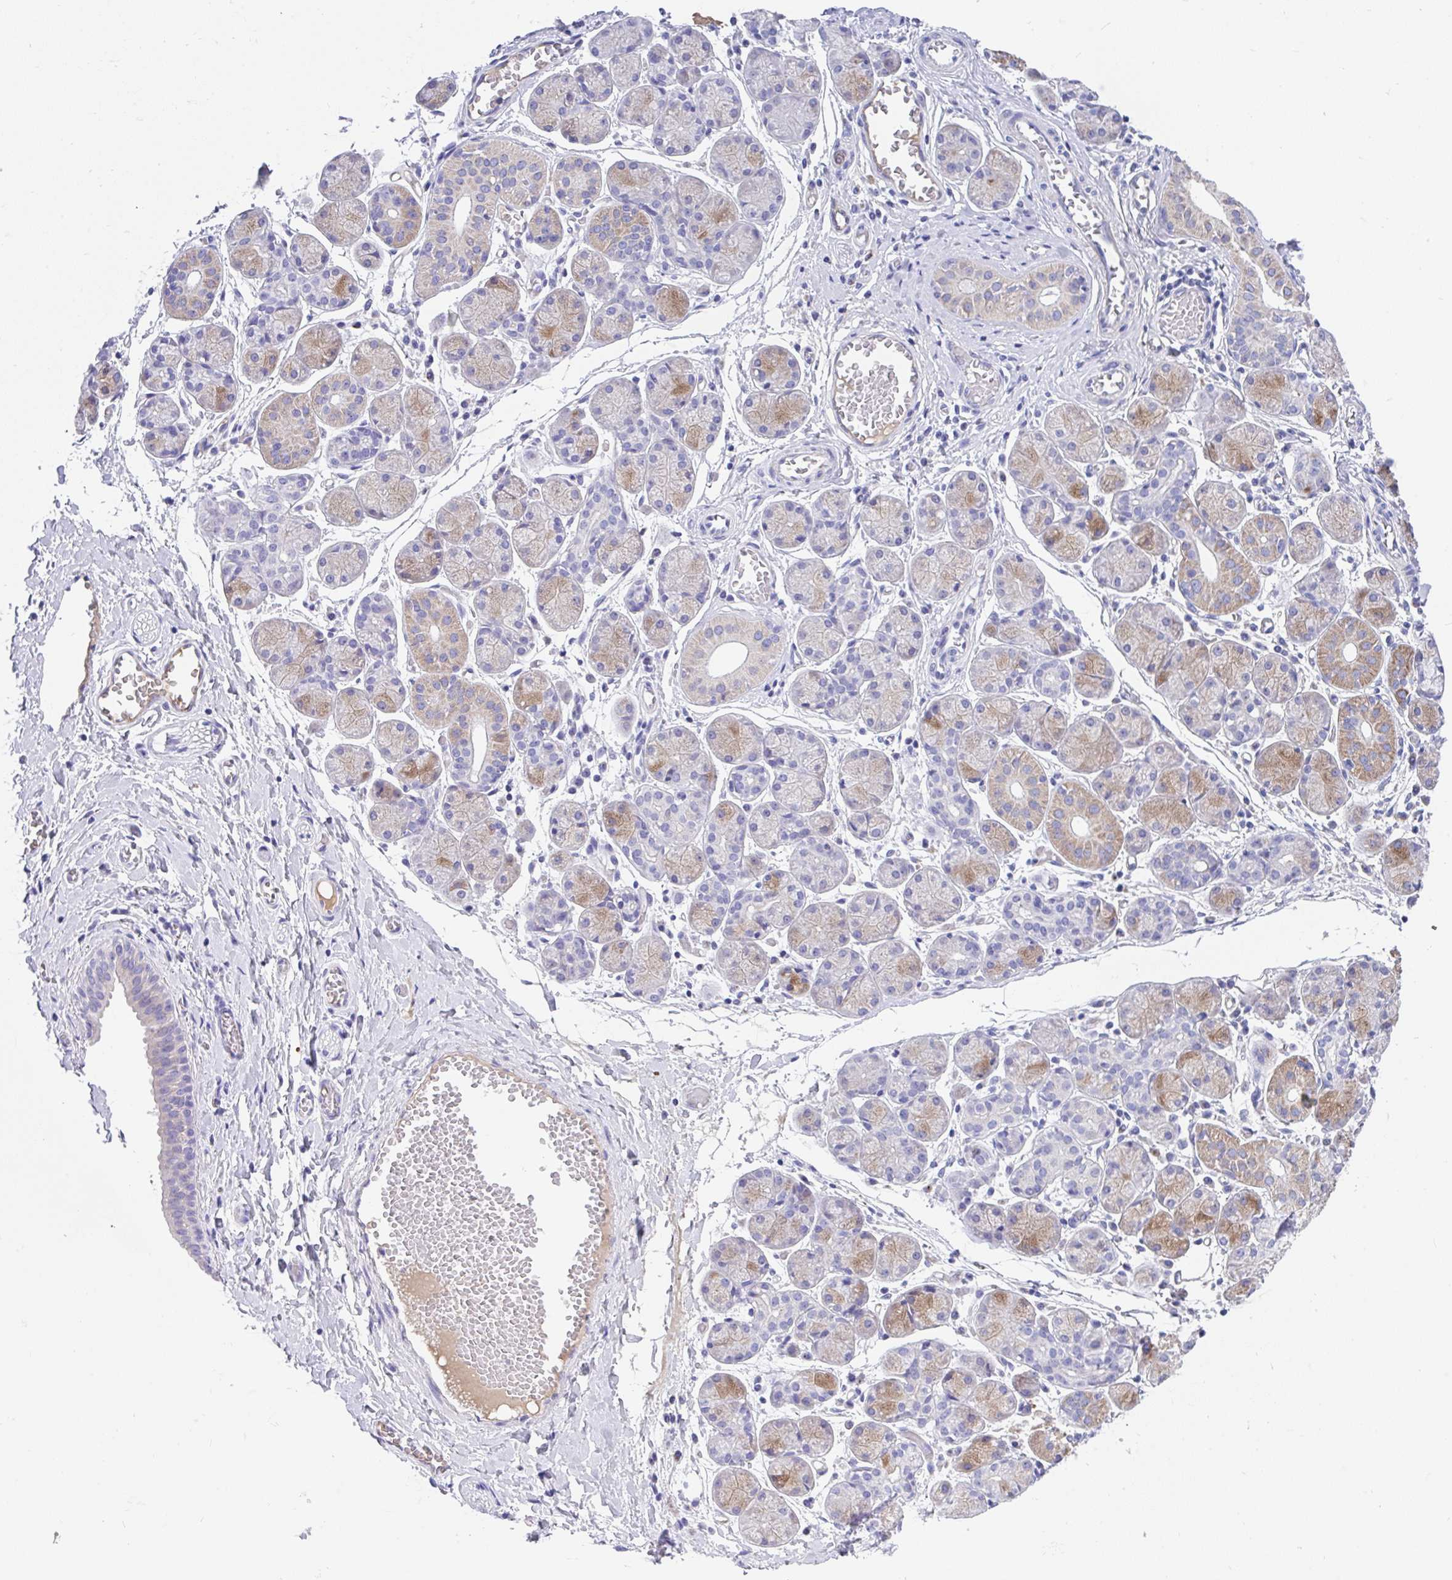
{"staining": {"intensity": "moderate", "quantity": "<25%", "location": "cytoplasmic/membranous"}, "tissue": "salivary gland", "cell_type": "Glandular cells", "image_type": "normal", "snomed": [{"axis": "morphology", "description": "Normal tissue, NOS"}, {"axis": "topography", "description": "Salivary gland"}], "caption": "Immunohistochemistry (IHC) (DAB (3,3'-diaminobenzidine)) staining of unremarkable human salivary gland displays moderate cytoplasmic/membranous protein staining in about <25% of glandular cells. The staining was performed using DAB to visualize the protein expression in brown, while the nuclei were stained in blue with hematoxylin (Magnification: 20x).", "gene": "CCSAP", "patient": {"sex": "female", "age": 24}}